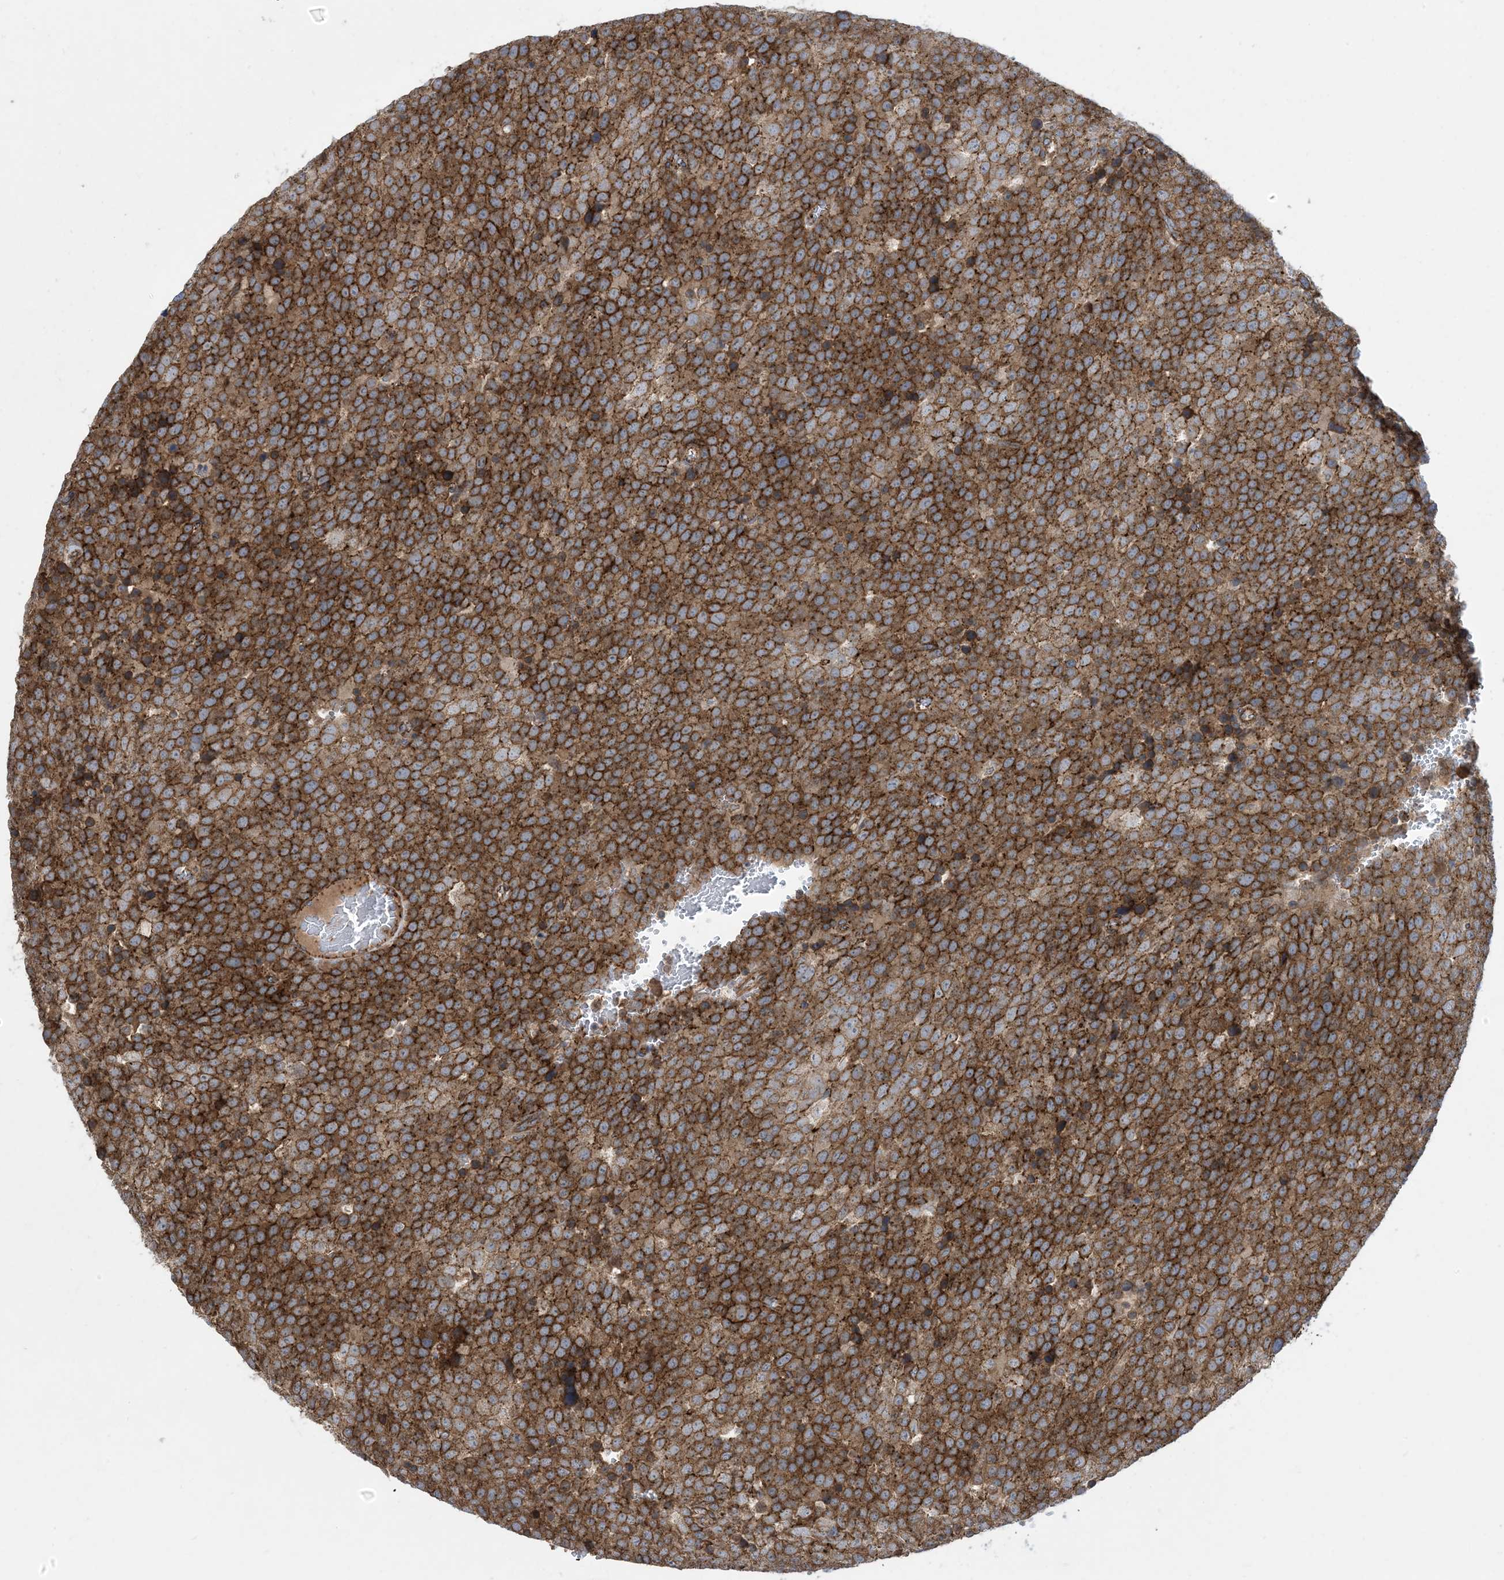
{"staining": {"intensity": "strong", "quantity": ">75%", "location": "cytoplasmic/membranous"}, "tissue": "testis cancer", "cell_type": "Tumor cells", "image_type": "cancer", "snomed": [{"axis": "morphology", "description": "Seminoma, NOS"}, {"axis": "topography", "description": "Testis"}], "caption": "Human testis cancer (seminoma) stained for a protein (brown) displays strong cytoplasmic/membranous positive staining in about >75% of tumor cells.", "gene": "OTOP1", "patient": {"sex": "male", "age": 71}}